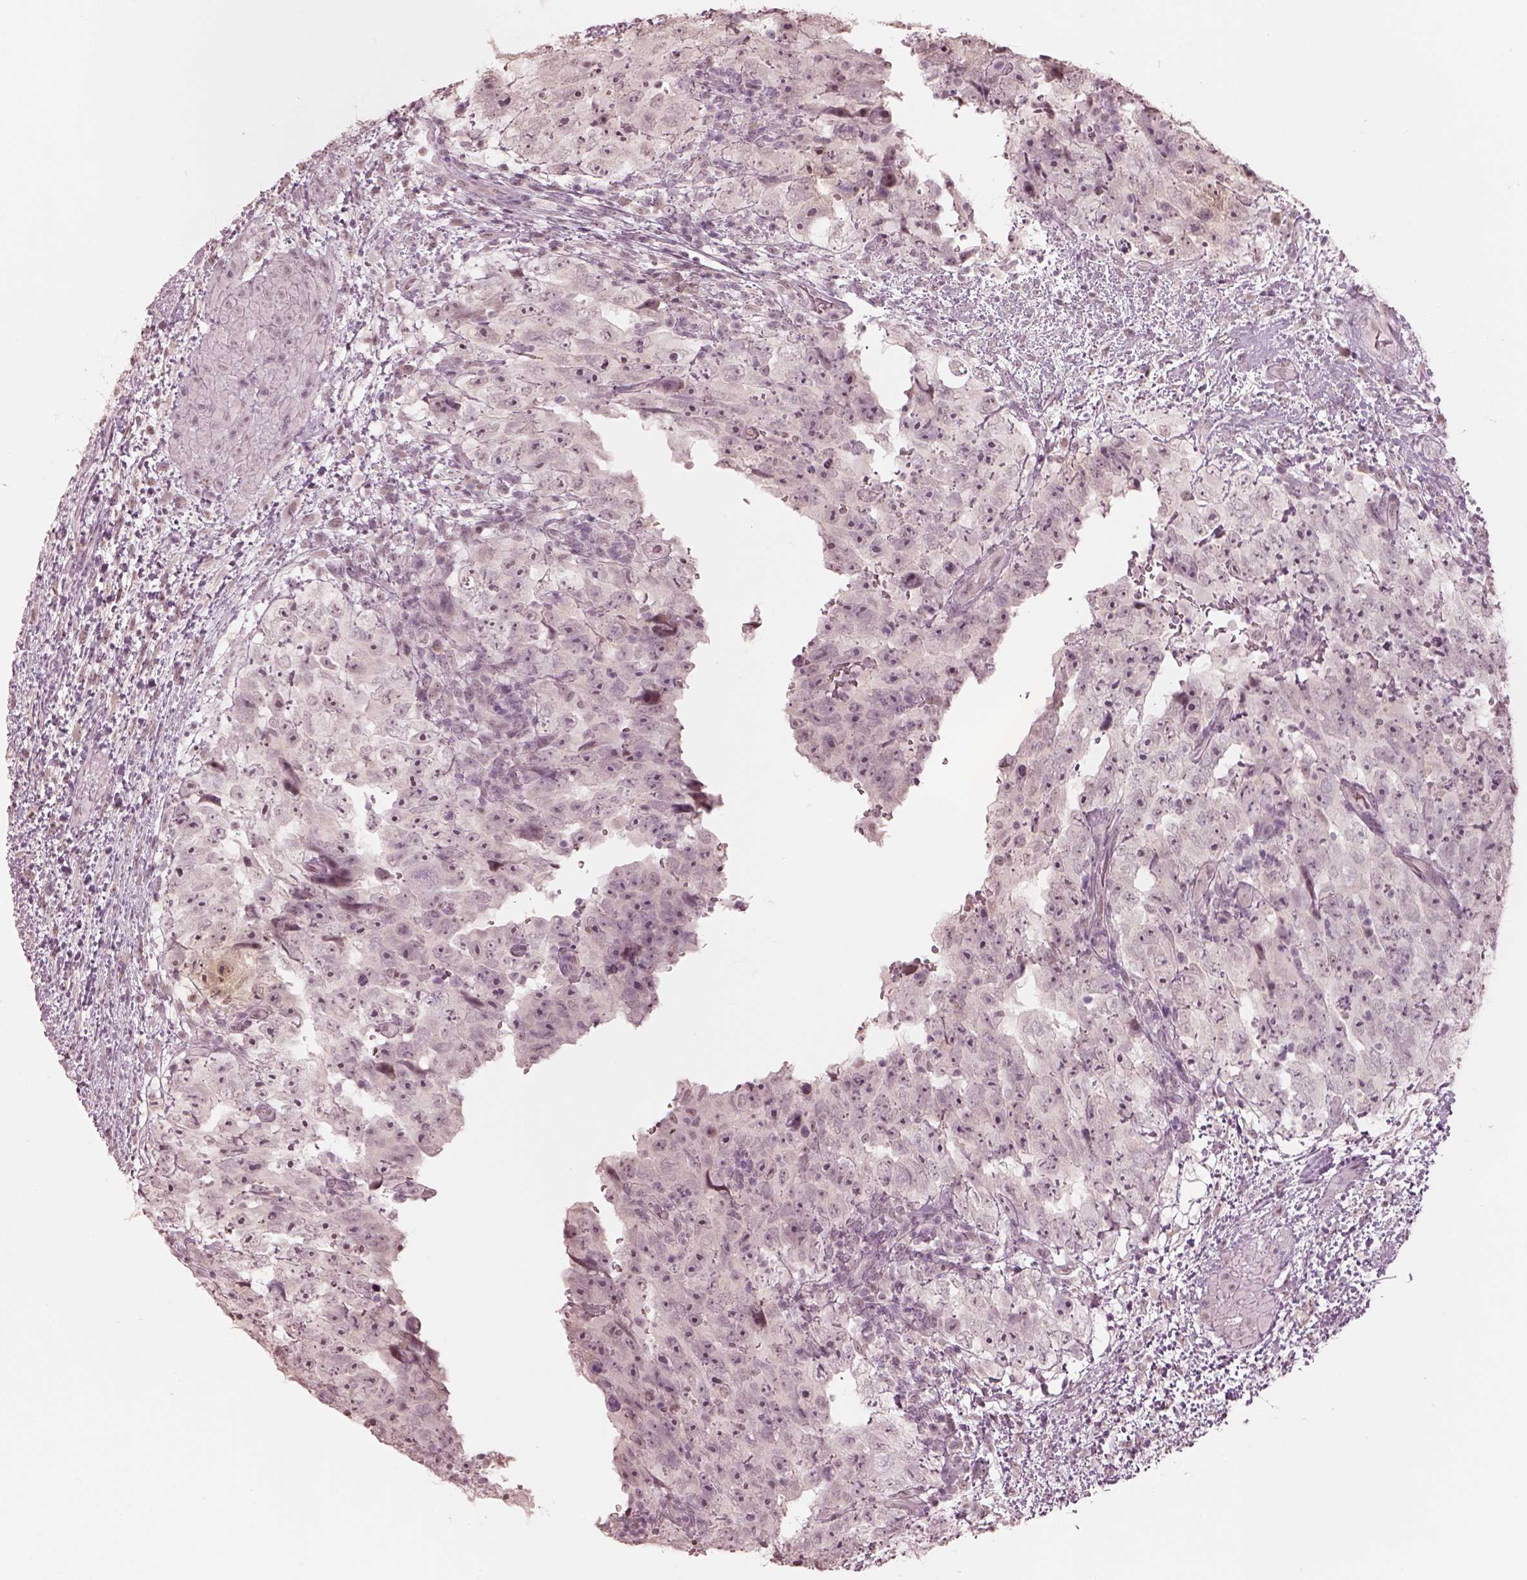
{"staining": {"intensity": "negative", "quantity": "none", "location": "none"}, "tissue": "testis cancer", "cell_type": "Tumor cells", "image_type": "cancer", "snomed": [{"axis": "morphology", "description": "Normal tissue, NOS"}, {"axis": "morphology", "description": "Carcinoma, Embryonal, NOS"}, {"axis": "topography", "description": "Testis"}, {"axis": "topography", "description": "Epididymis"}], "caption": "Tumor cells show no significant positivity in embryonal carcinoma (testis).", "gene": "RPGRIP1", "patient": {"sex": "male", "age": 24}}